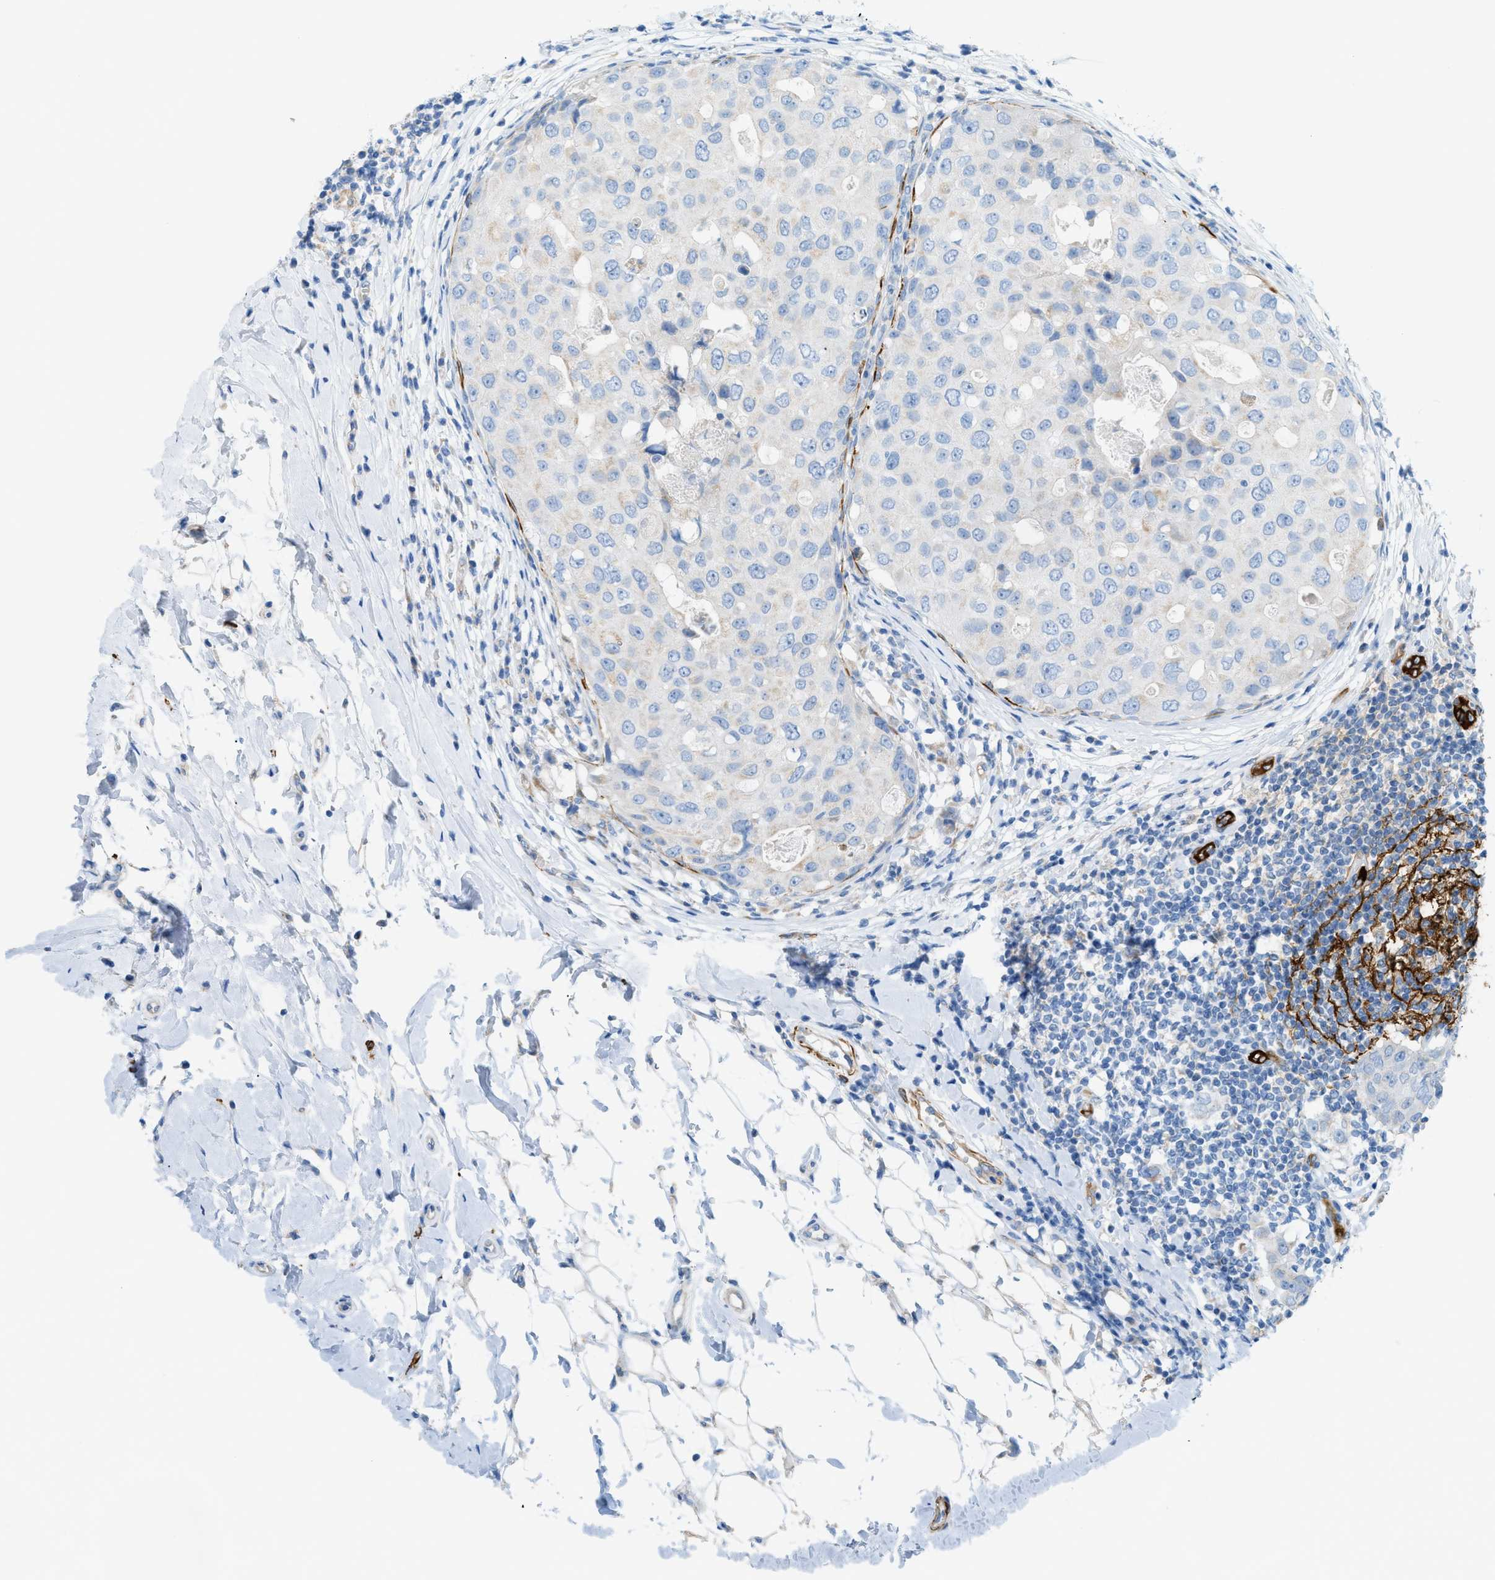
{"staining": {"intensity": "negative", "quantity": "none", "location": "none"}, "tissue": "breast cancer", "cell_type": "Tumor cells", "image_type": "cancer", "snomed": [{"axis": "morphology", "description": "Duct carcinoma"}, {"axis": "topography", "description": "Breast"}], "caption": "Immunohistochemistry of infiltrating ductal carcinoma (breast) demonstrates no expression in tumor cells.", "gene": "MYH11", "patient": {"sex": "female", "age": 27}}